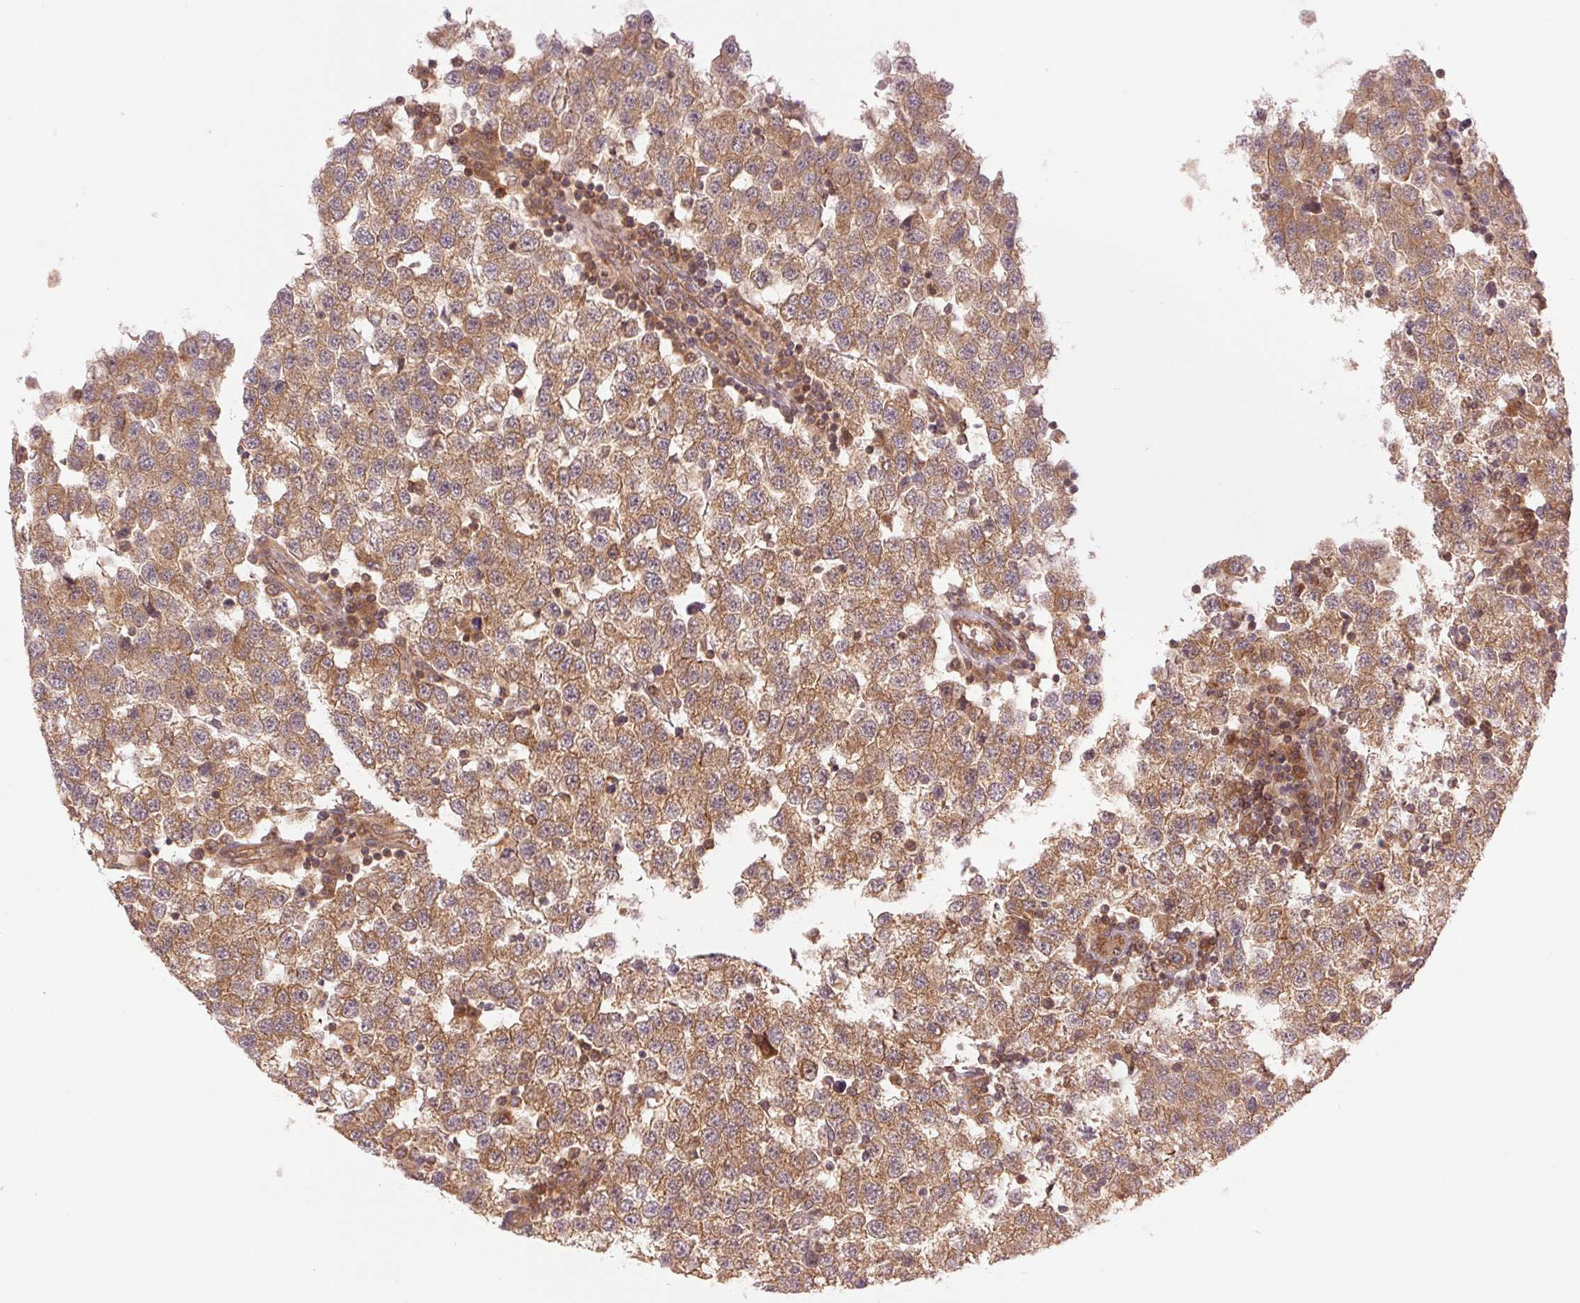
{"staining": {"intensity": "moderate", "quantity": ">75%", "location": "cytoplasmic/membranous"}, "tissue": "testis cancer", "cell_type": "Tumor cells", "image_type": "cancer", "snomed": [{"axis": "morphology", "description": "Seminoma, NOS"}, {"axis": "topography", "description": "Testis"}], "caption": "Testis seminoma stained with a protein marker displays moderate staining in tumor cells.", "gene": "STARD7", "patient": {"sex": "male", "age": 34}}